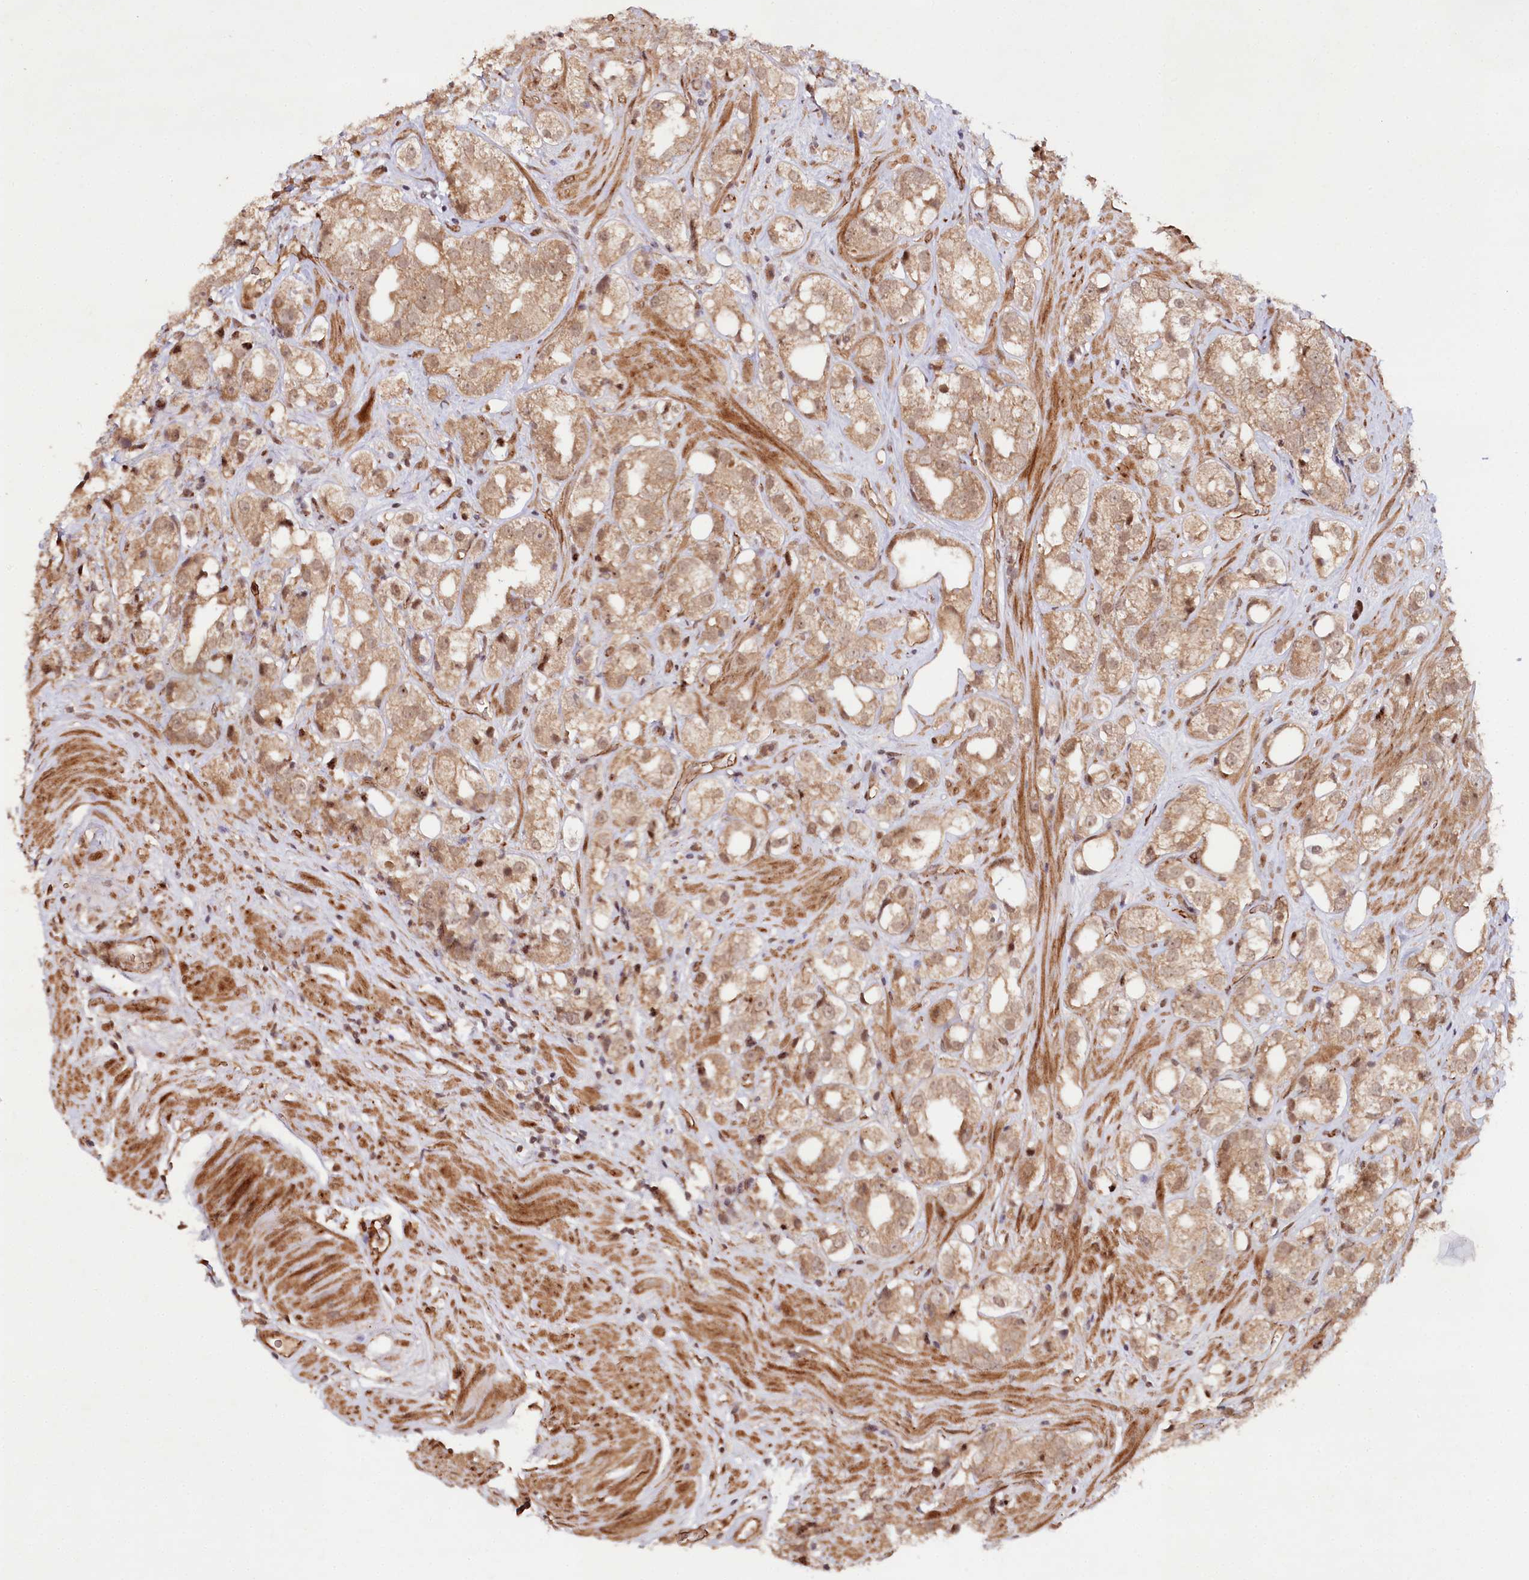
{"staining": {"intensity": "weak", "quantity": ">75%", "location": "cytoplasmic/membranous,nuclear"}, "tissue": "prostate cancer", "cell_type": "Tumor cells", "image_type": "cancer", "snomed": [{"axis": "morphology", "description": "Adenocarcinoma, NOS"}, {"axis": "topography", "description": "Prostate"}], "caption": "Human prostate cancer stained for a protein (brown) displays weak cytoplasmic/membranous and nuclear positive staining in about >75% of tumor cells.", "gene": "ALKBH8", "patient": {"sex": "male", "age": 79}}